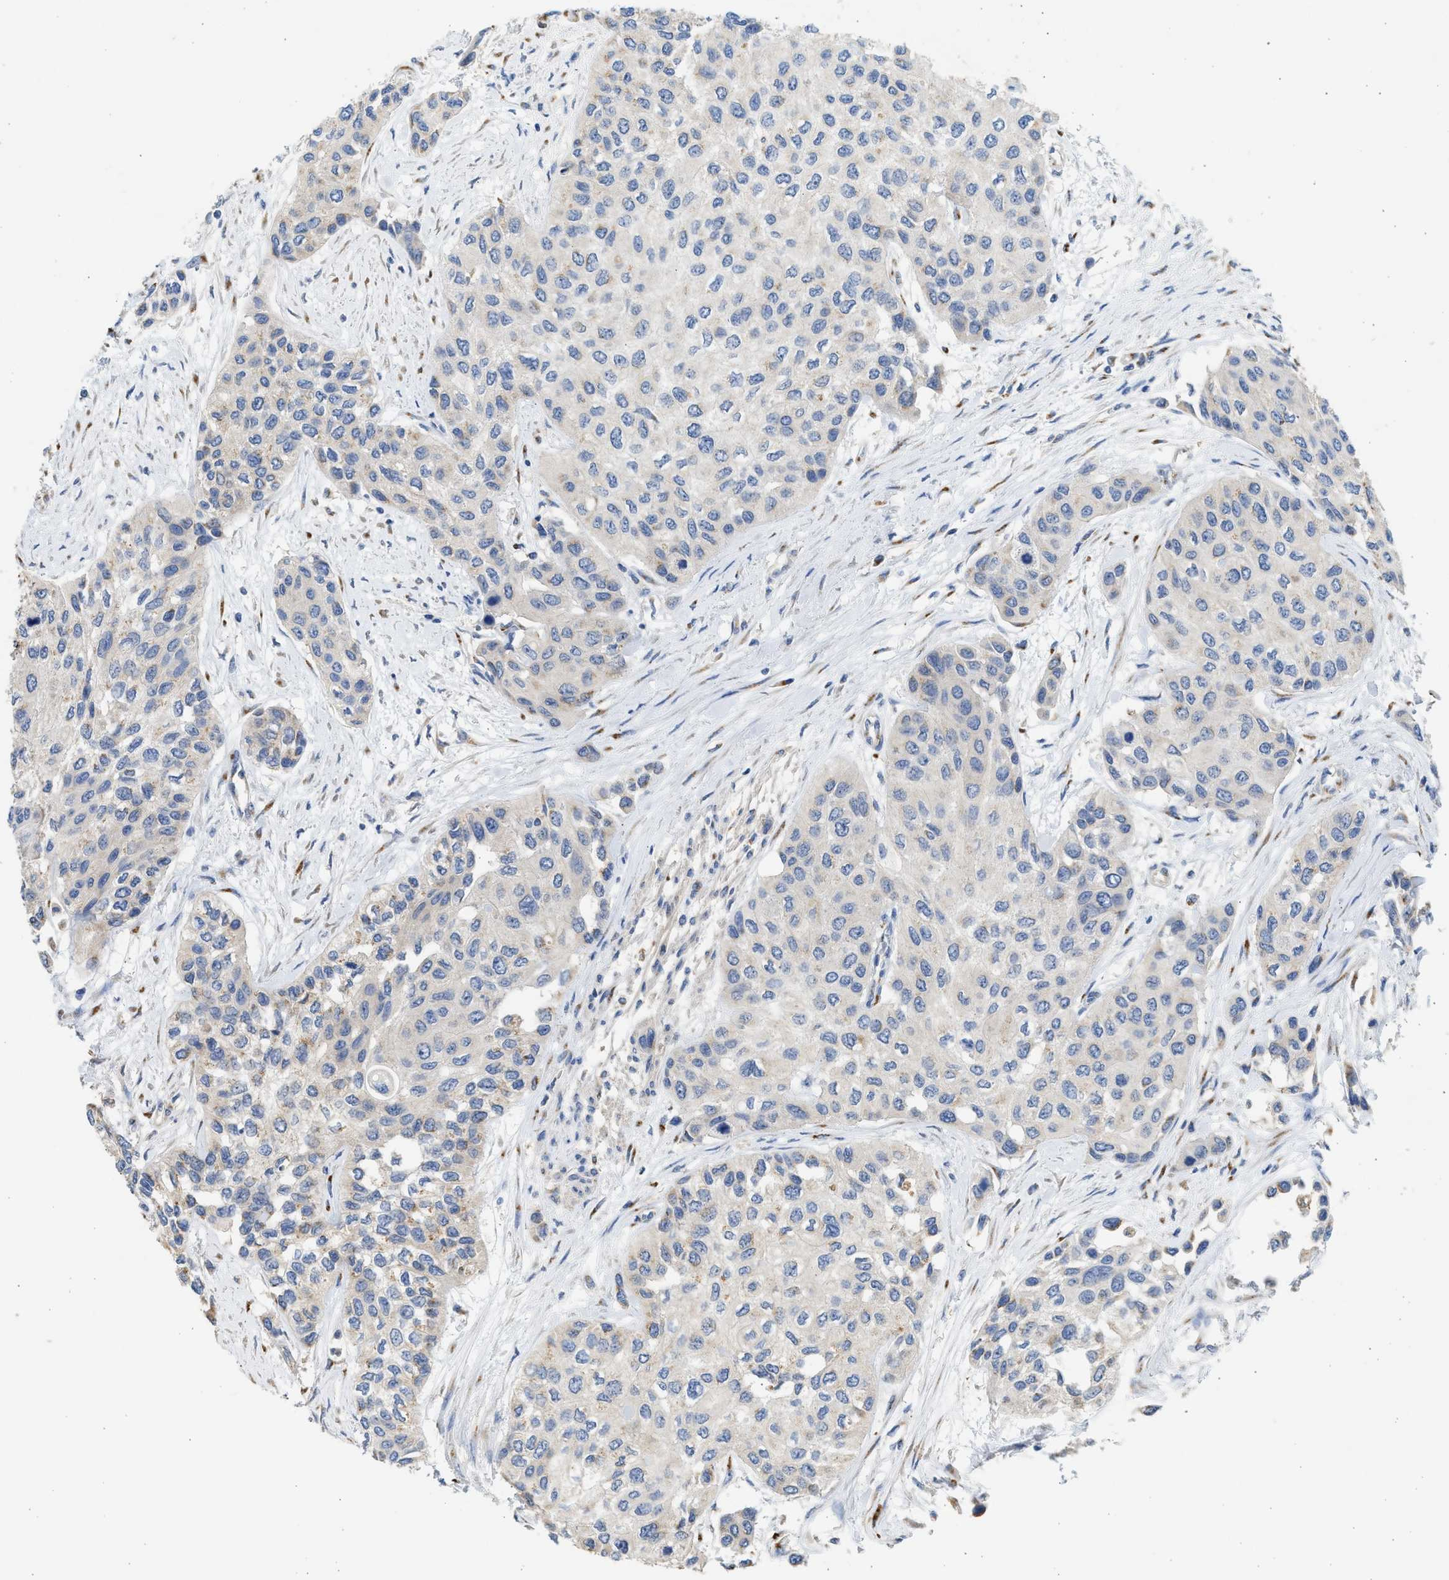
{"staining": {"intensity": "weak", "quantity": "<25%", "location": "cytoplasmic/membranous"}, "tissue": "urothelial cancer", "cell_type": "Tumor cells", "image_type": "cancer", "snomed": [{"axis": "morphology", "description": "Urothelial carcinoma, High grade"}, {"axis": "topography", "description": "Urinary bladder"}], "caption": "This is an immunohistochemistry (IHC) photomicrograph of human urothelial carcinoma (high-grade). There is no expression in tumor cells.", "gene": "IPO8", "patient": {"sex": "female", "age": 56}}